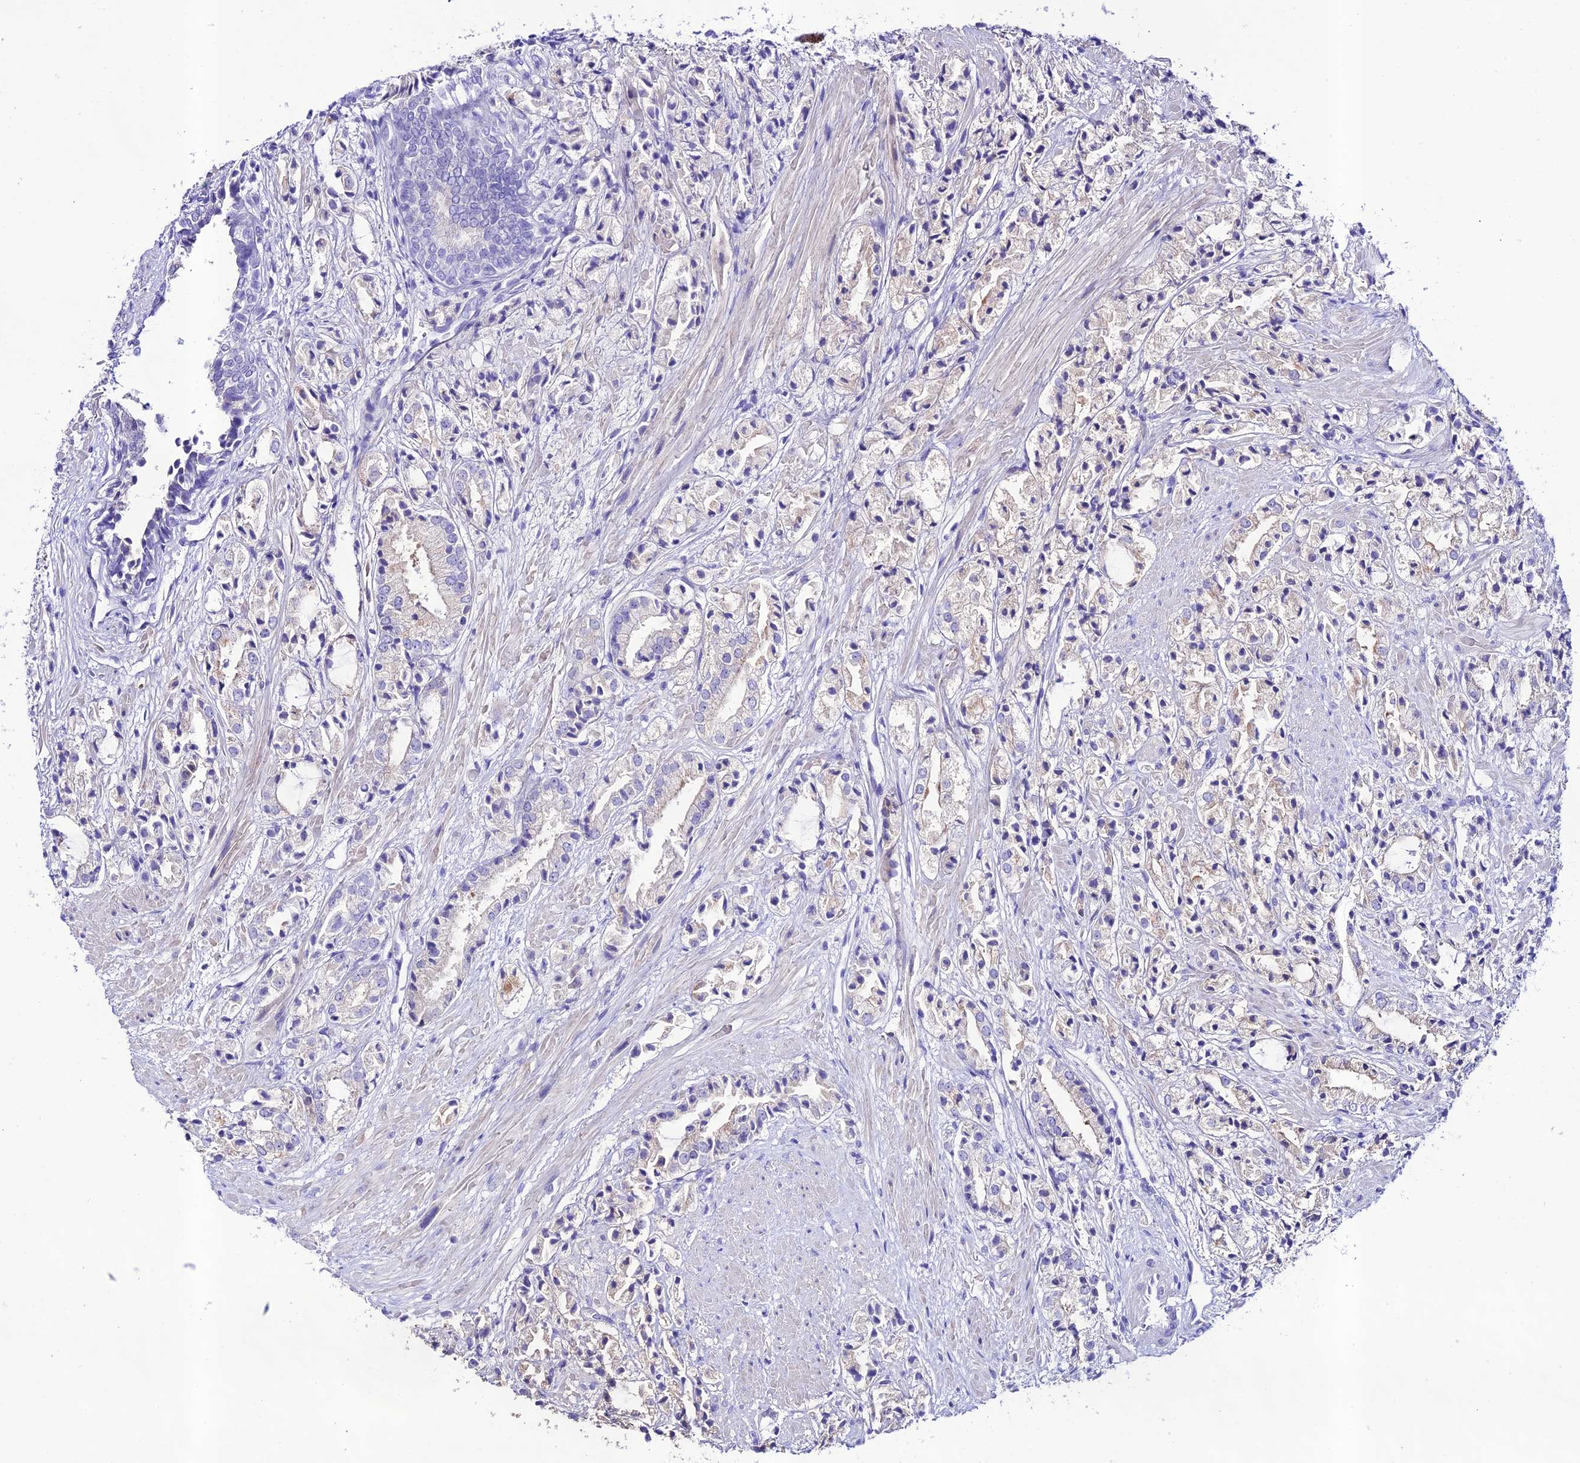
{"staining": {"intensity": "negative", "quantity": "none", "location": "none"}, "tissue": "prostate cancer", "cell_type": "Tumor cells", "image_type": "cancer", "snomed": [{"axis": "morphology", "description": "Adenocarcinoma, High grade"}, {"axis": "topography", "description": "Prostate"}], "caption": "A histopathology image of prostate adenocarcinoma (high-grade) stained for a protein shows no brown staining in tumor cells.", "gene": "NLRP6", "patient": {"sex": "male", "age": 50}}